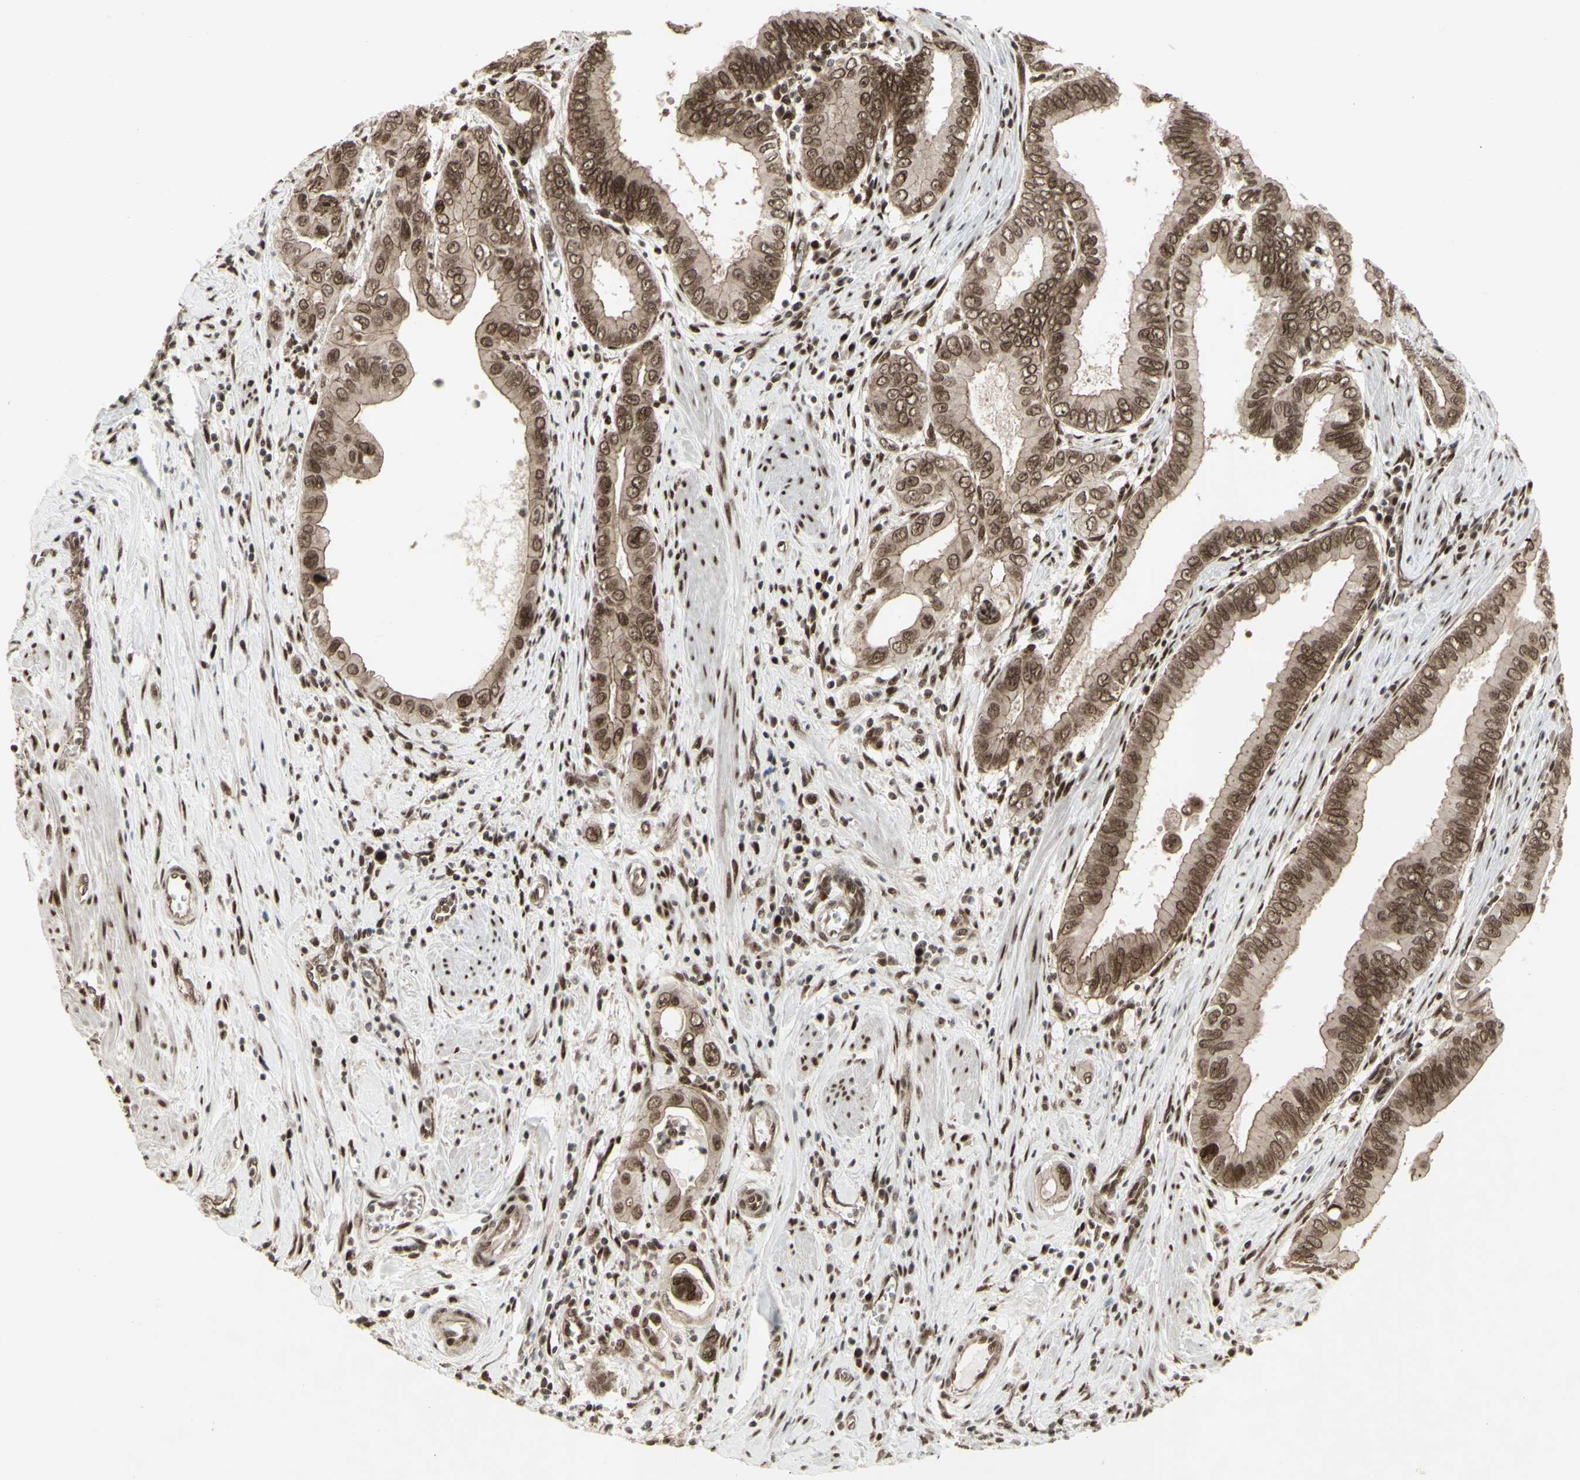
{"staining": {"intensity": "moderate", "quantity": ">75%", "location": "cytoplasmic/membranous,nuclear"}, "tissue": "pancreatic cancer", "cell_type": "Tumor cells", "image_type": "cancer", "snomed": [{"axis": "morphology", "description": "Normal tissue, NOS"}, {"axis": "topography", "description": "Lymph node"}], "caption": "Tumor cells exhibit medium levels of moderate cytoplasmic/membranous and nuclear staining in about >75% of cells in human pancreatic cancer.", "gene": "CBX1", "patient": {"sex": "male", "age": 50}}